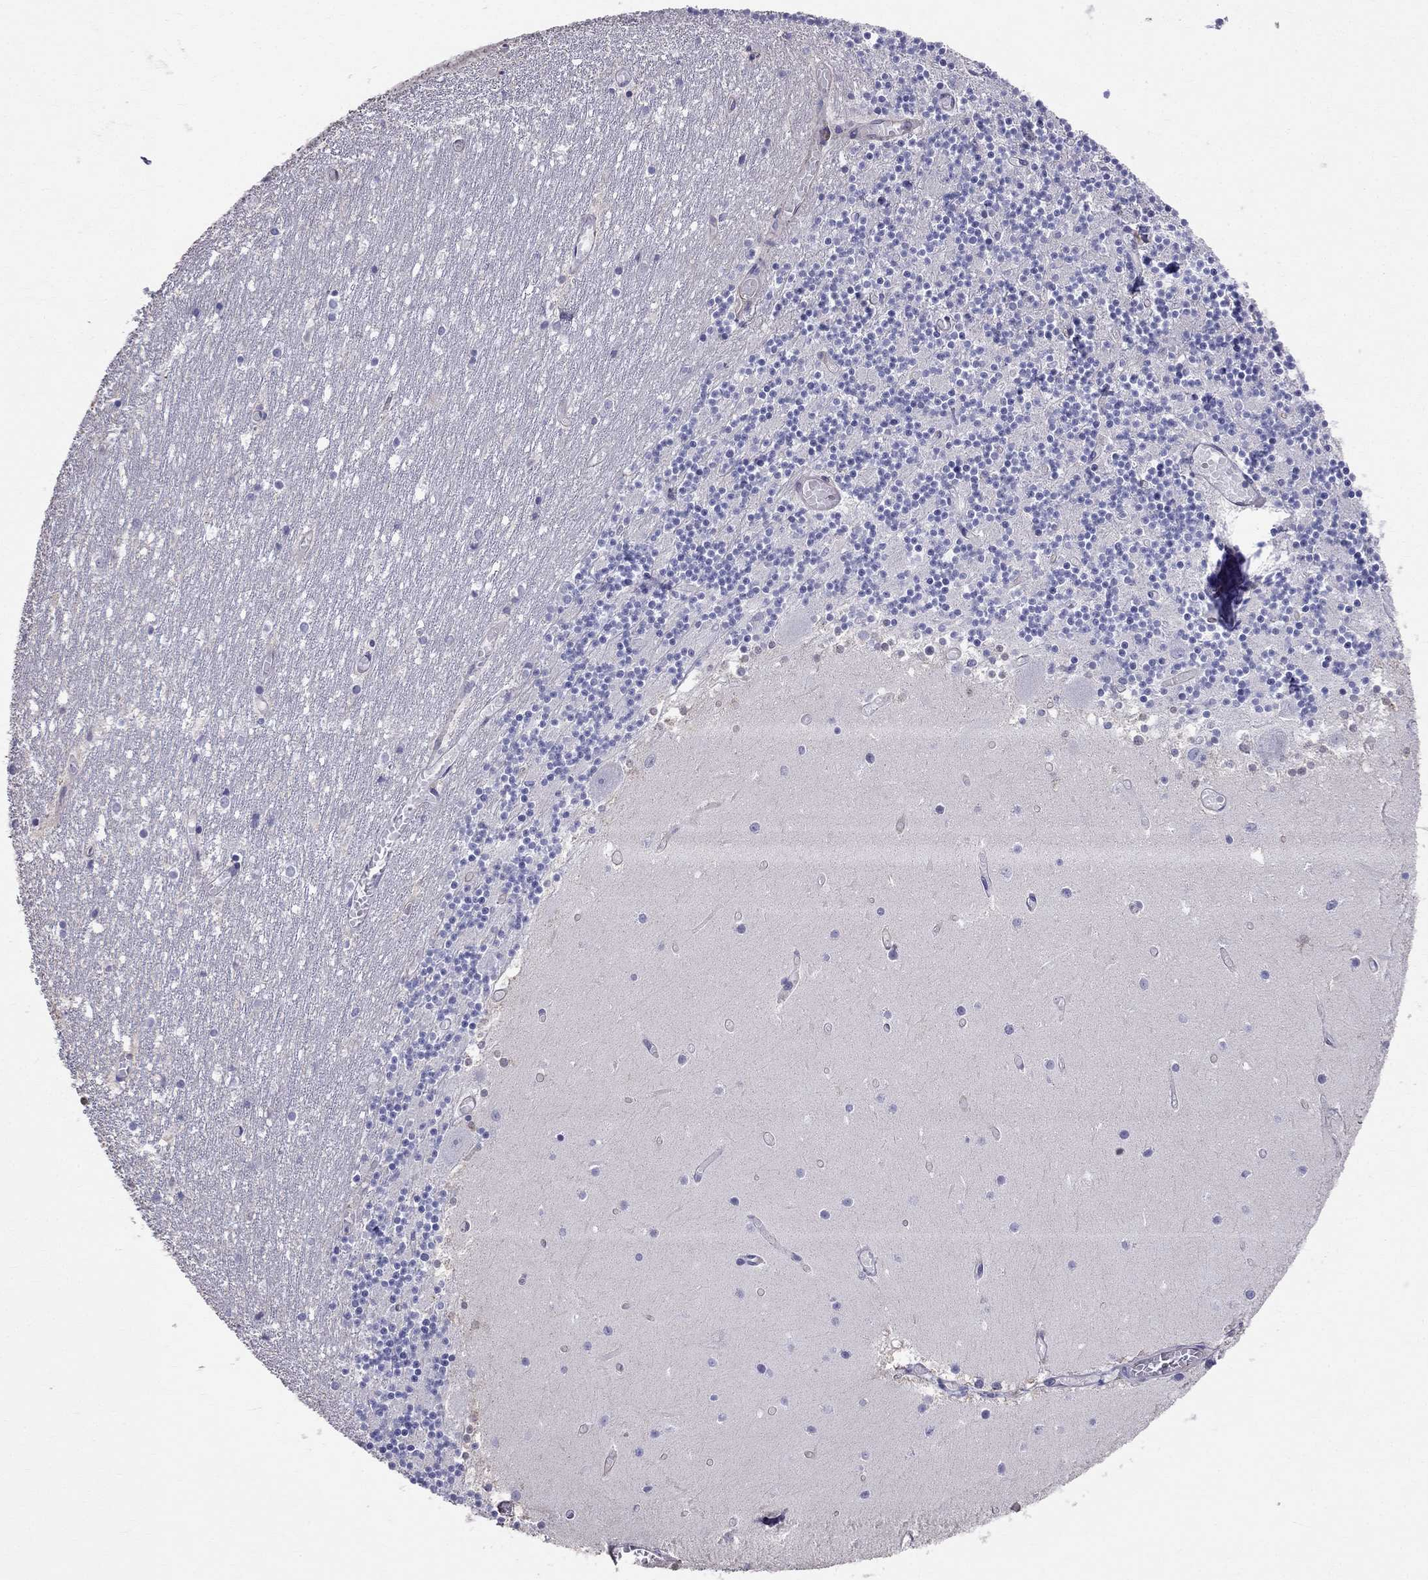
{"staining": {"intensity": "negative", "quantity": "none", "location": "none"}, "tissue": "cerebellum", "cell_type": "Cells in granular layer", "image_type": "normal", "snomed": [{"axis": "morphology", "description": "Normal tissue, NOS"}, {"axis": "topography", "description": "Cerebellum"}], "caption": "Immunohistochemistry image of benign cerebellum: cerebellum stained with DAB exhibits no significant protein staining in cells in granular layer. Nuclei are stained in blue.", "gene": "ENOX1", "patient": {"sex": "female", "age": 28}}